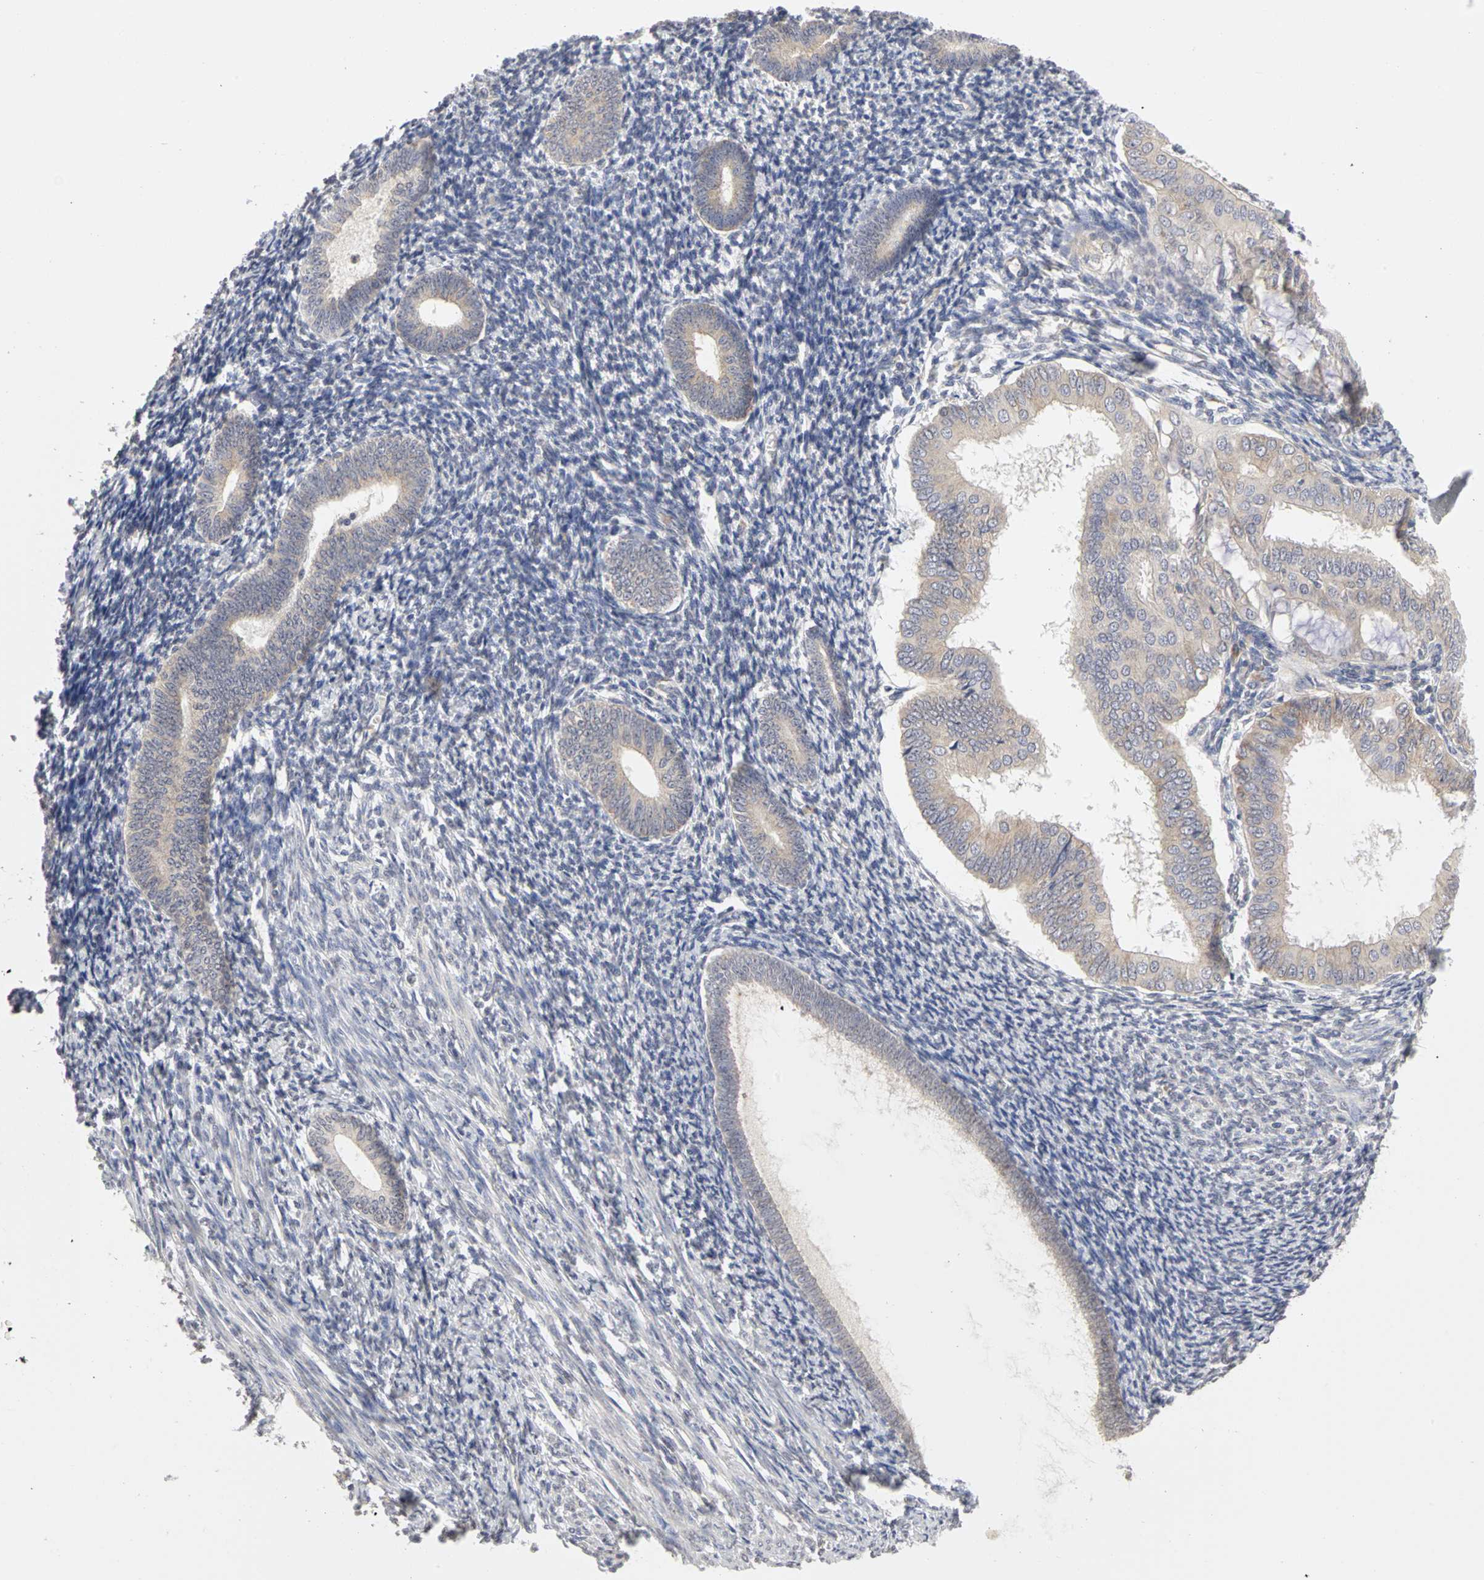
{"staining": {"intensity": "weak", "quantity": "<25%", "location": "cytoplasmic/membranous"}, "tissue": "endometrium", "cell_type": "Cells in endometrial stroma", "image_type": "normal", "snomed": [{"axis": "morphology", "description": "Normal tissue, NOS"}, {"axis": "topography", "description": "Endometrium"}], "caption": "Image shows no protein expression in cells in endometrial stroma of normal endometrium. (Stains: DAB immunohistochemistry with hematoxylin counter stain, Microscopy: brightfield microscopy at high magnification).", "gene": "IRAK1", "patient": {"sex": "female", "age": 57}}